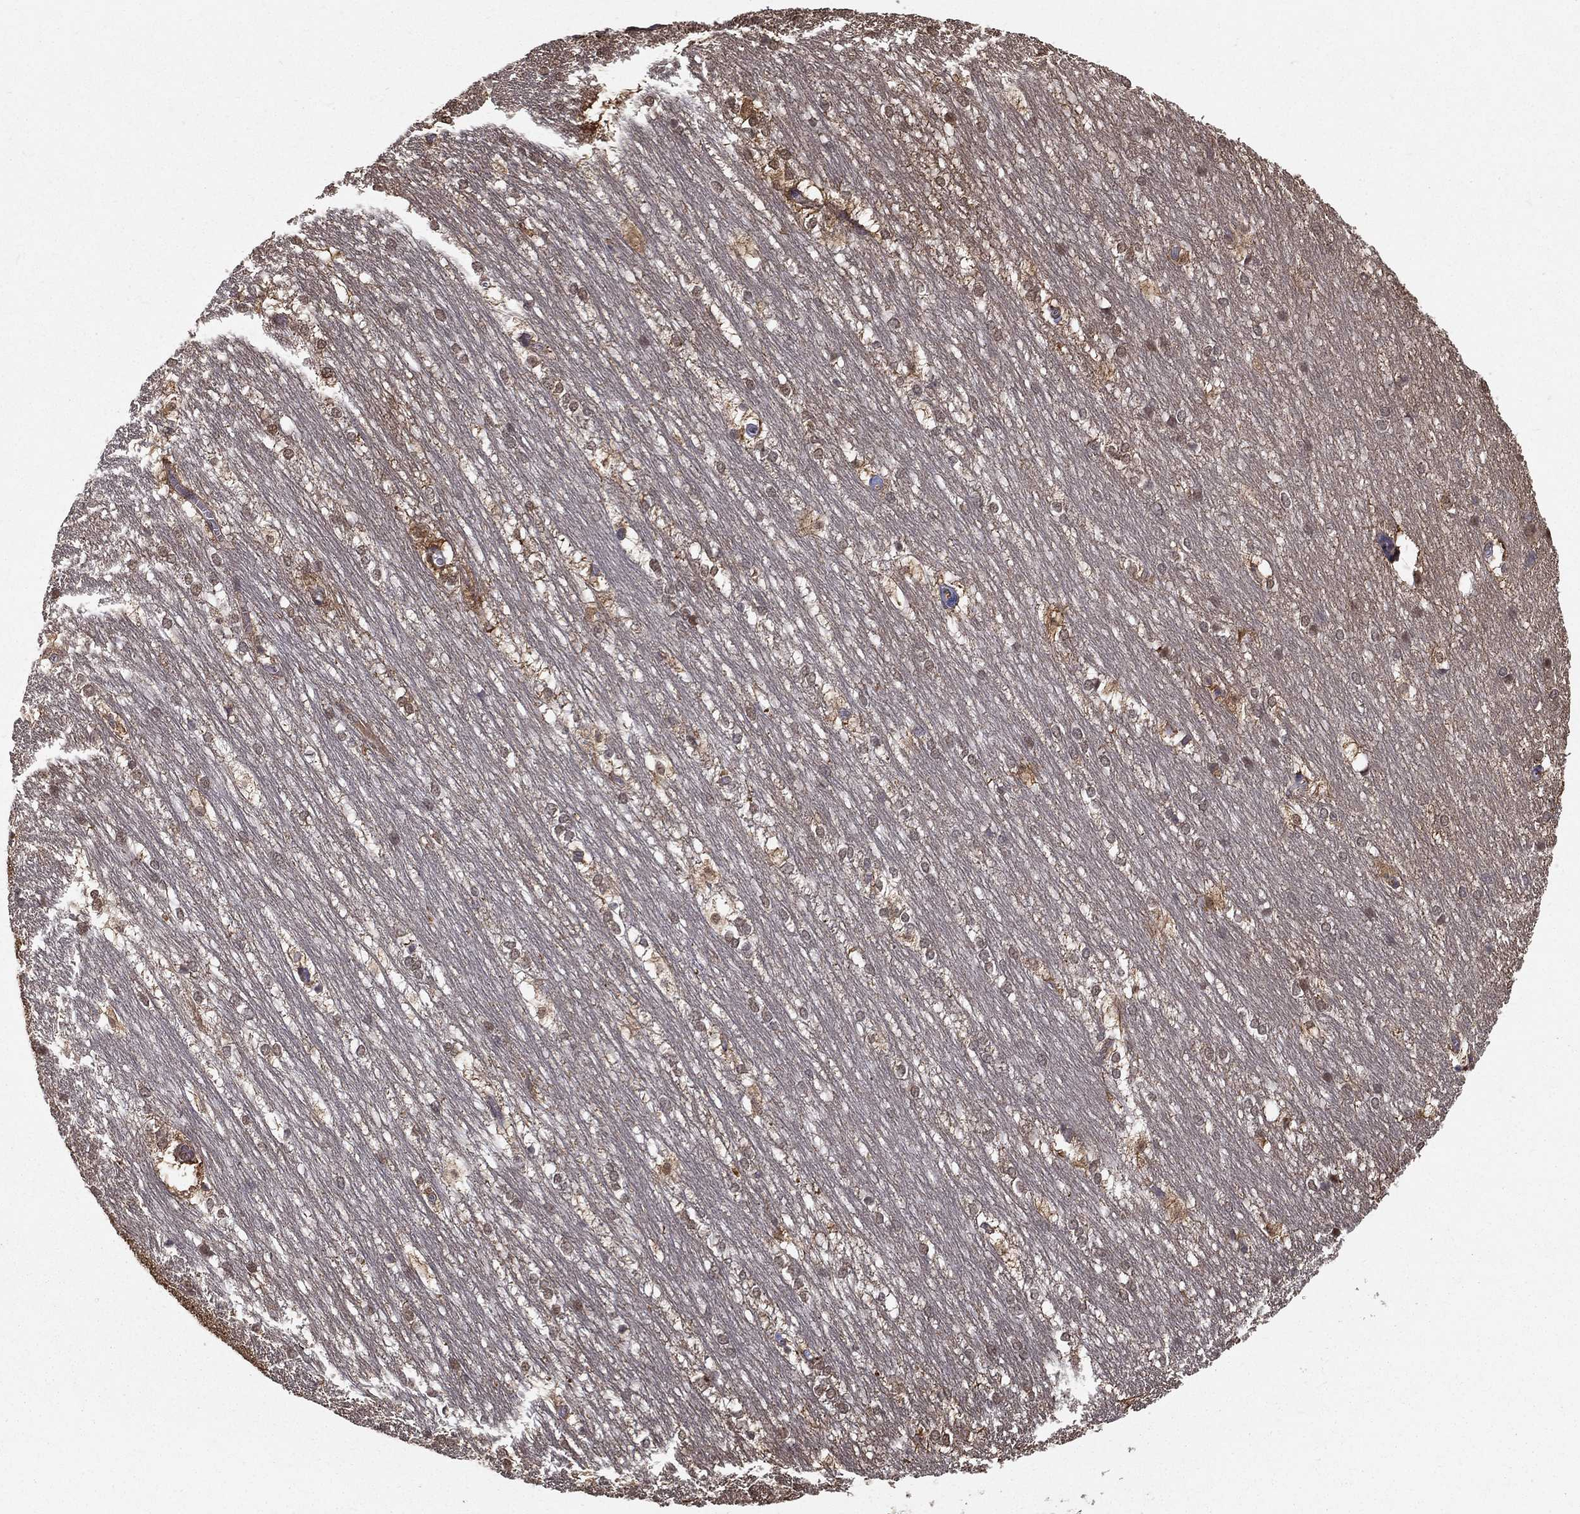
{"staining": {"intensity": "moderate", "quantity": "<25%", "location": "nuclear"}, "tissue": "hippocampus", "cell_type": "Glial cells", "image_type": "normal", "snomed": [{"axis": "morphology", "description": "Normal tissue, NOS"}, {"axis": "topography", "description": "Cerebral cortex"}, {"axis": "topography", "description": "Hippocampus"}], "caption": "The image exhibits immunohistochemical staining of benign hippocampus. There is moderate nuclear expression is seen in about <25% of glial cells. The staining is performed using DAB brown chromogen to label protein expression. The nuclei are counter-stained blue using hematoxylin.", "gene": "SLC6A6", "patient": {"sex": "female", "age": 19}}